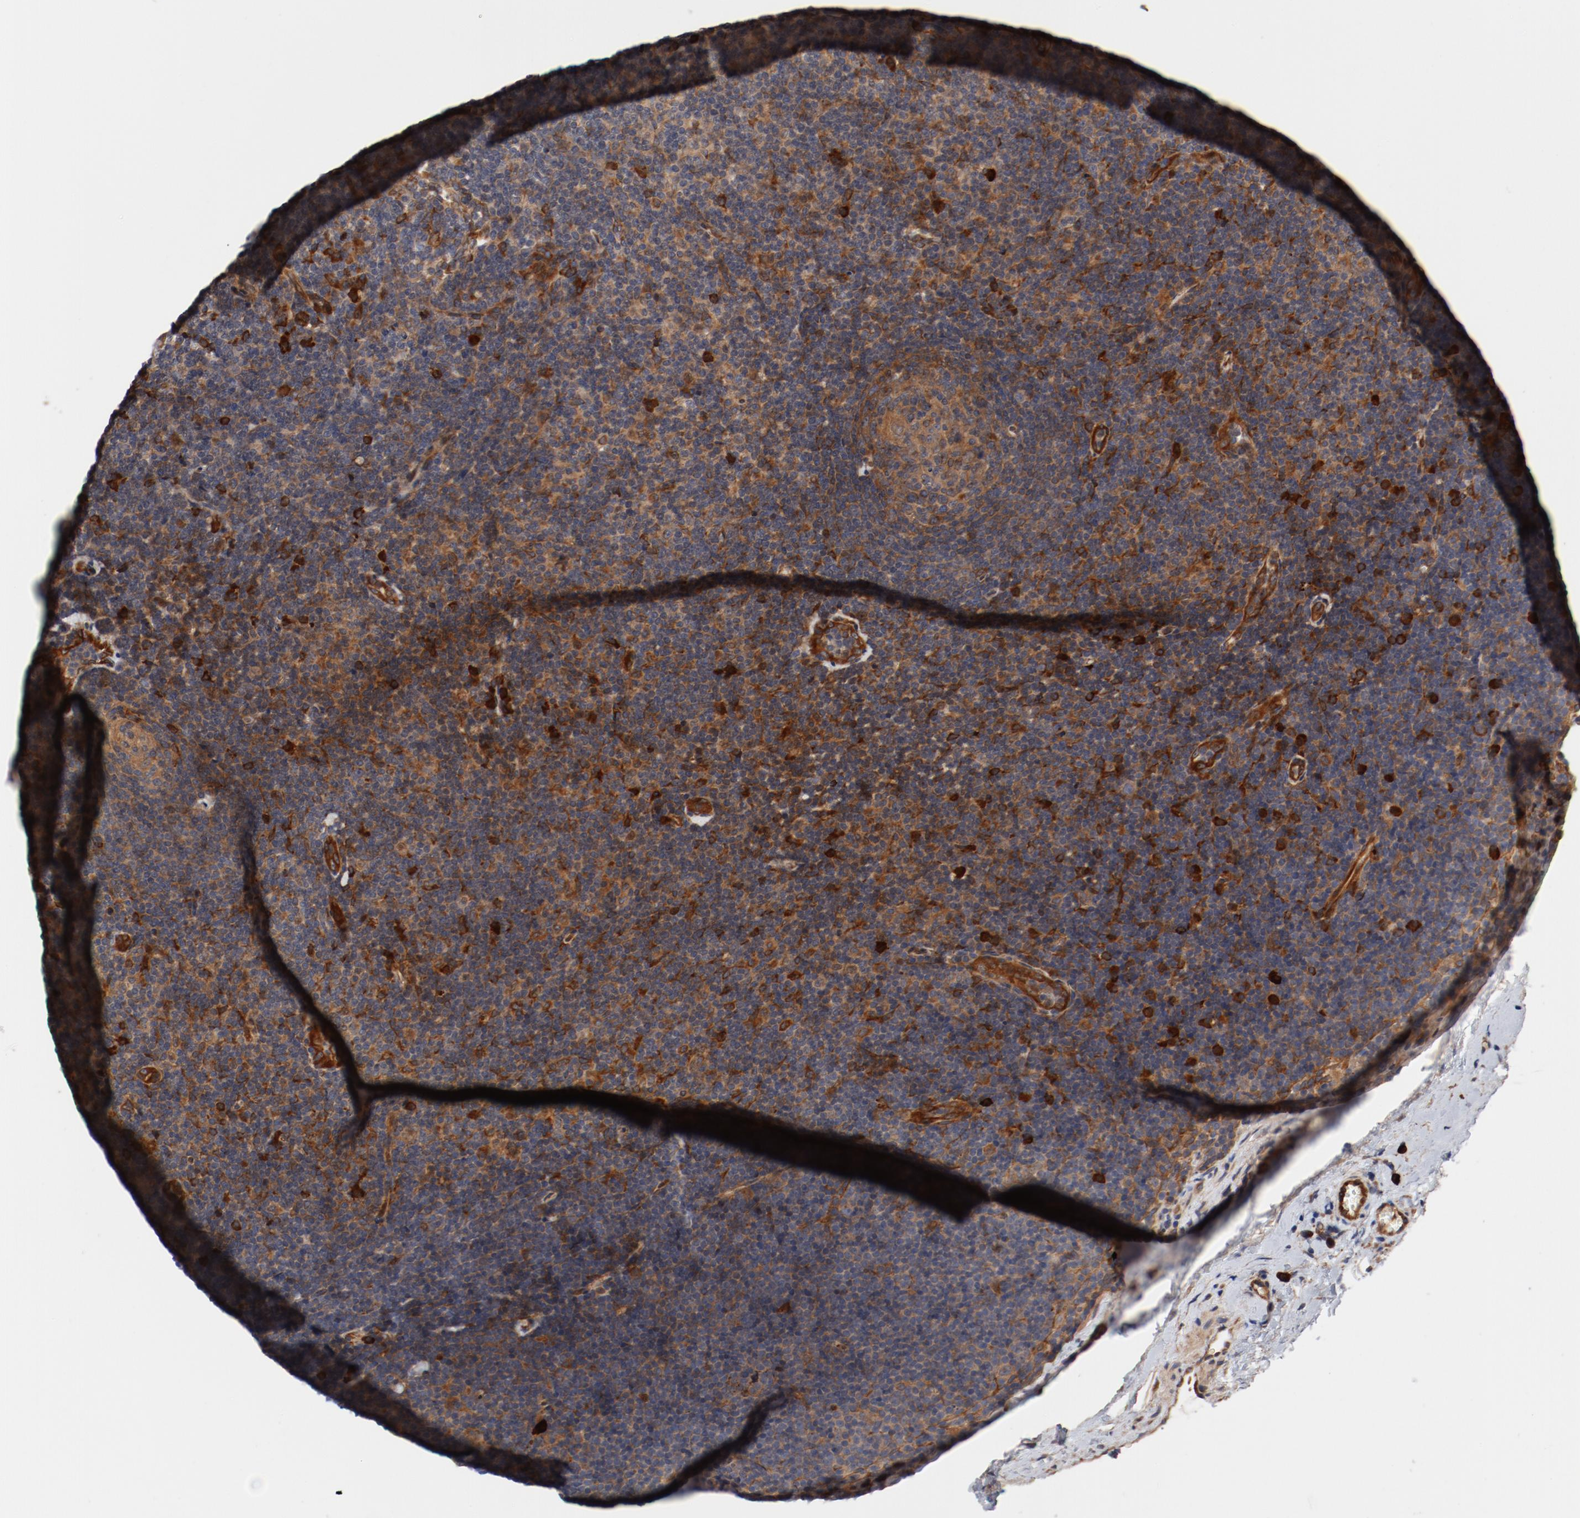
{"staining": {"intensity": "moderate", "quantity": ">75%", "location": "cytoplasmic/membranous"}, "tissue": "lymphoma", "cell_type": "Tumor cells", "image_type": "cancer", "snomed": [{"axis": "morphology", "description": "Malignant lymphoma, non-Hodgkin's type, Low grade"}, {"axis": "topography", "description": "Lymph node"}], "caption": "Brown immunohistochemical staining in human lymphoma exhibits moderate cytoplasmic/membranous positivity in approximately >75% of tumor cells.", "gene": "PITPNM2", "patient": {"sex": "male", "age": 70}}